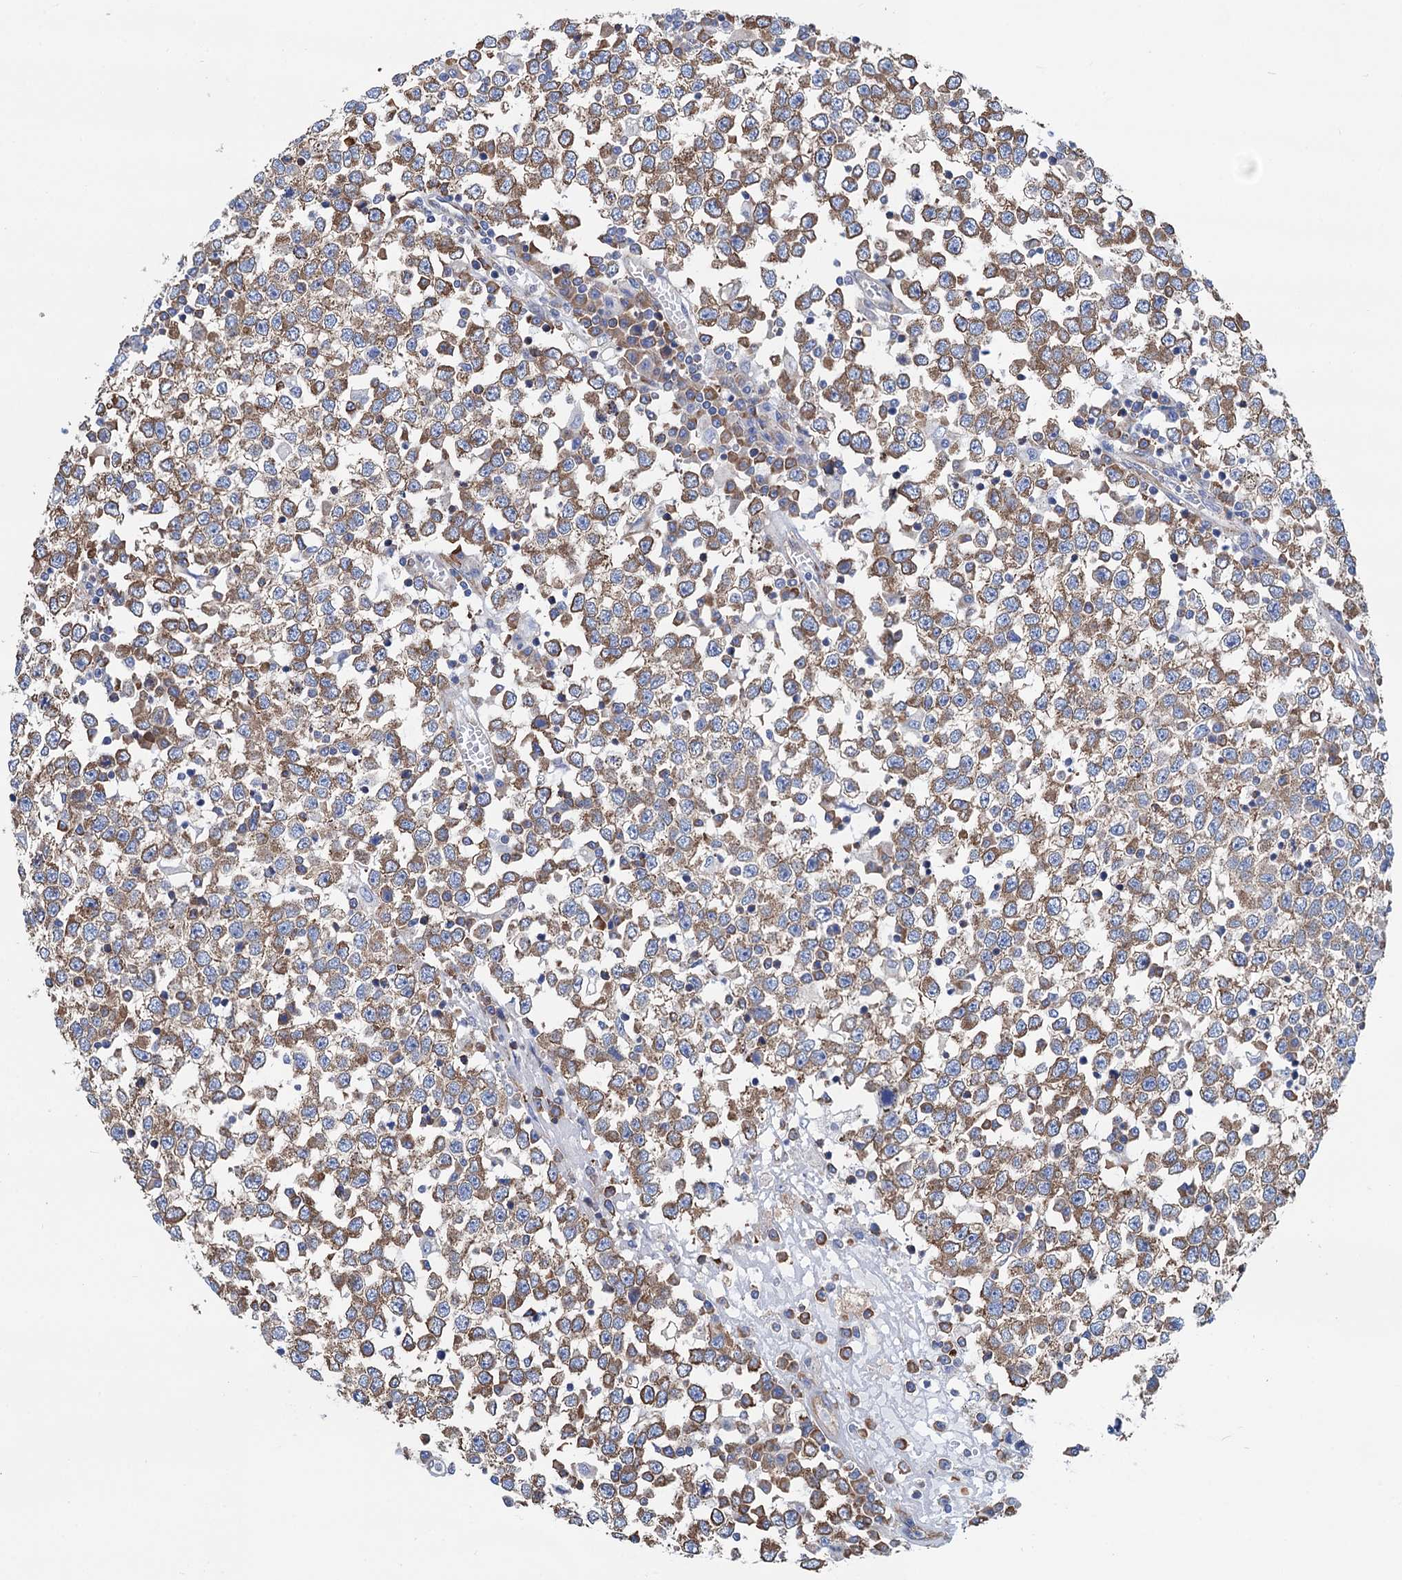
{"staining": {"intensity": "moderate", "quantity": ">75%", "location": "cytoplasmic/membranous"}, "tissue": "testis cancer", "cell_type": "Tumor cells", "image_type": "cancer", "snomed": [{"axis": "morphology", "description": "Seminoma, NOS"}, {"axis": "topography", "description": "Testis"}], "caption": "Immunohistochemistry (IHC) image of neoplastic tissue: testis cancer (seminoma) stained using immunohistochemistry shows medium levels of moderate protein expression localized specifically in the cytoplasmic/membranous of tumor cells, appearing as a cytoplasmic/membranous brown color.", "gene": "SLC12A7", "patient": {"sex": "male", "age": 65}}